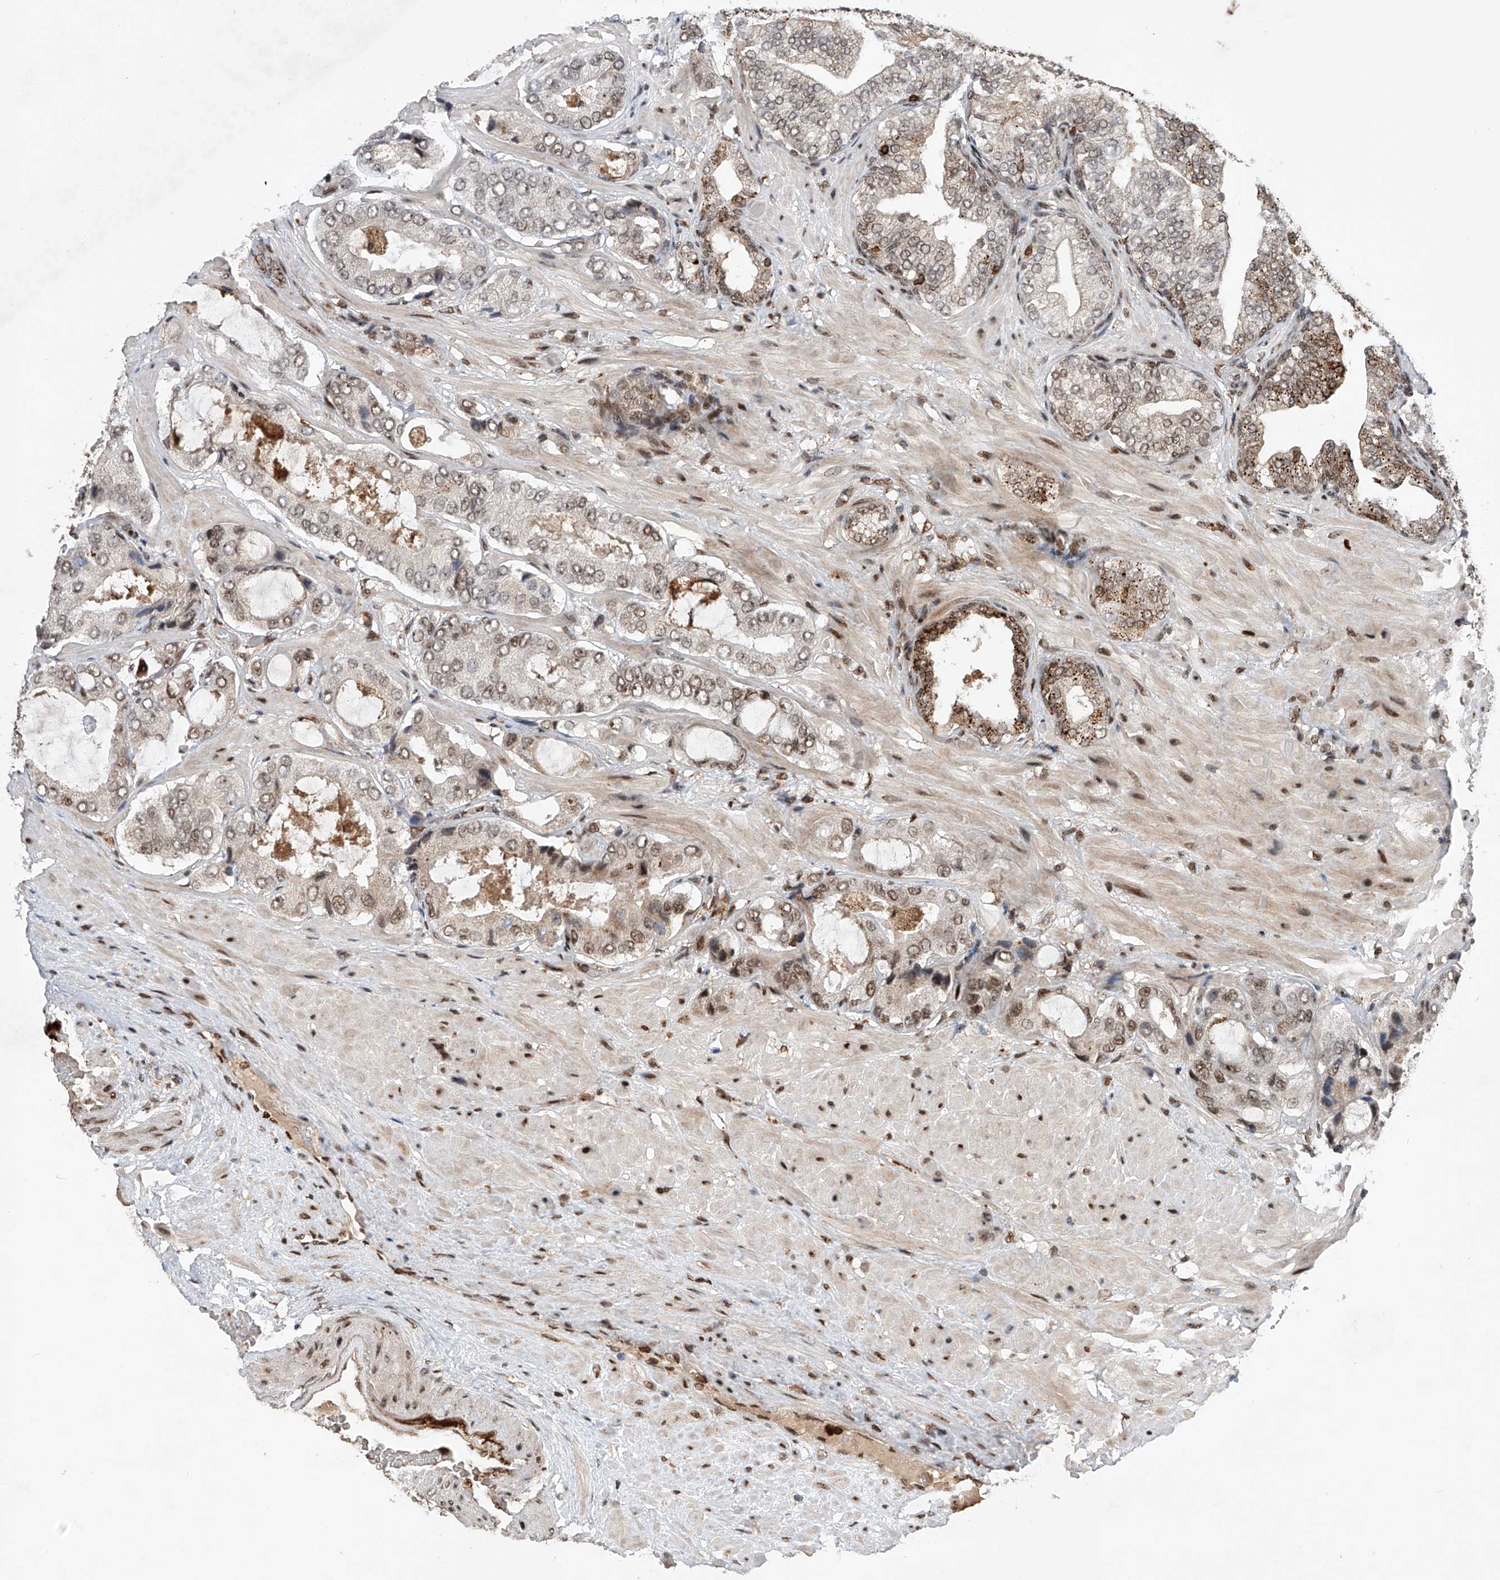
{"staining": {"intensity": "moderate", "quantity": "<25%", "location": "nuclear"}, "tissue": "prostate cancer", "cell_type": "Tumor cells", "image_type": "cancer", "snomed": [{"axis": "morphology", "description": "Adenocarcinoma, High grade"}, {"axis": "topography", "description": "Prostate"}], "caption": "This photomicrograph exhibits prostate high-grade adenocarcinoma stained with immunohistochemistry to label a protein in brown. The nuclear of tumor cells show moderate positivity for the protein. Nuclei are counter-stained blue.", "gene": "ZNF280D", "patient": {"sex": "male", "age": 59}}